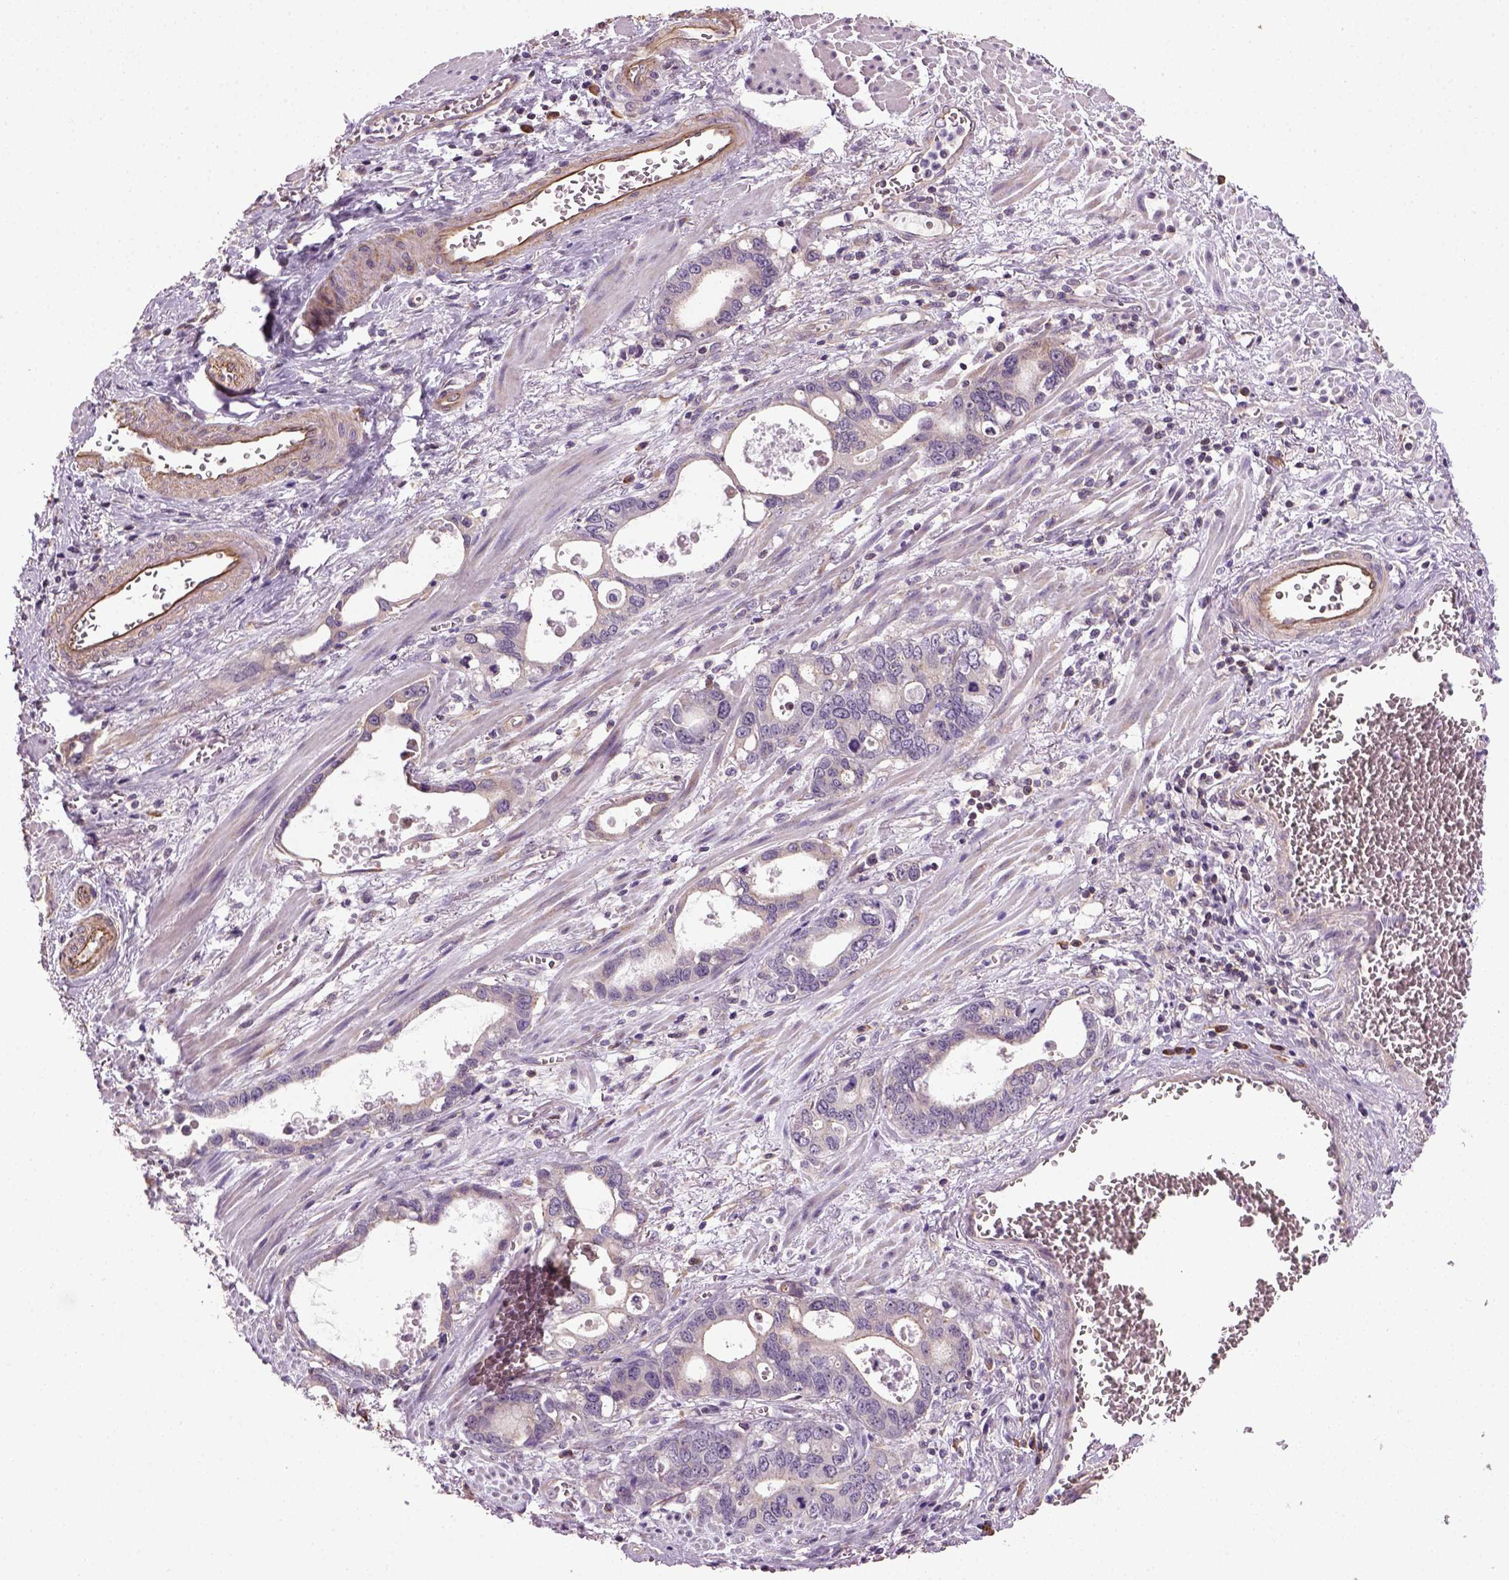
{"staining": {"intensity": "negative", "quantity": "none", "location": "none"}, "tissue": "stomach cancer", "cell_type": "Tumor cells", "image_type": "cancer", "snomed": [{"axis": "morphology", "description": "Normal tissue, NOS"}, {"axis": "morphology", "description": "Adenocarcinoma, NOS"}, {"axis": "topography", "description": "Esophagus"}, {"axis": "topography", "description": "Stomach, upper"}], "caption": "This histopathology image is of stomach cancer stained with immunohistochemistry to label a protein in brown with the nuclei are counter-stained blue. There is no staining in tumor cells.", "gene": "TPRG1", "patient": {"sex": "male", "age": 74}}